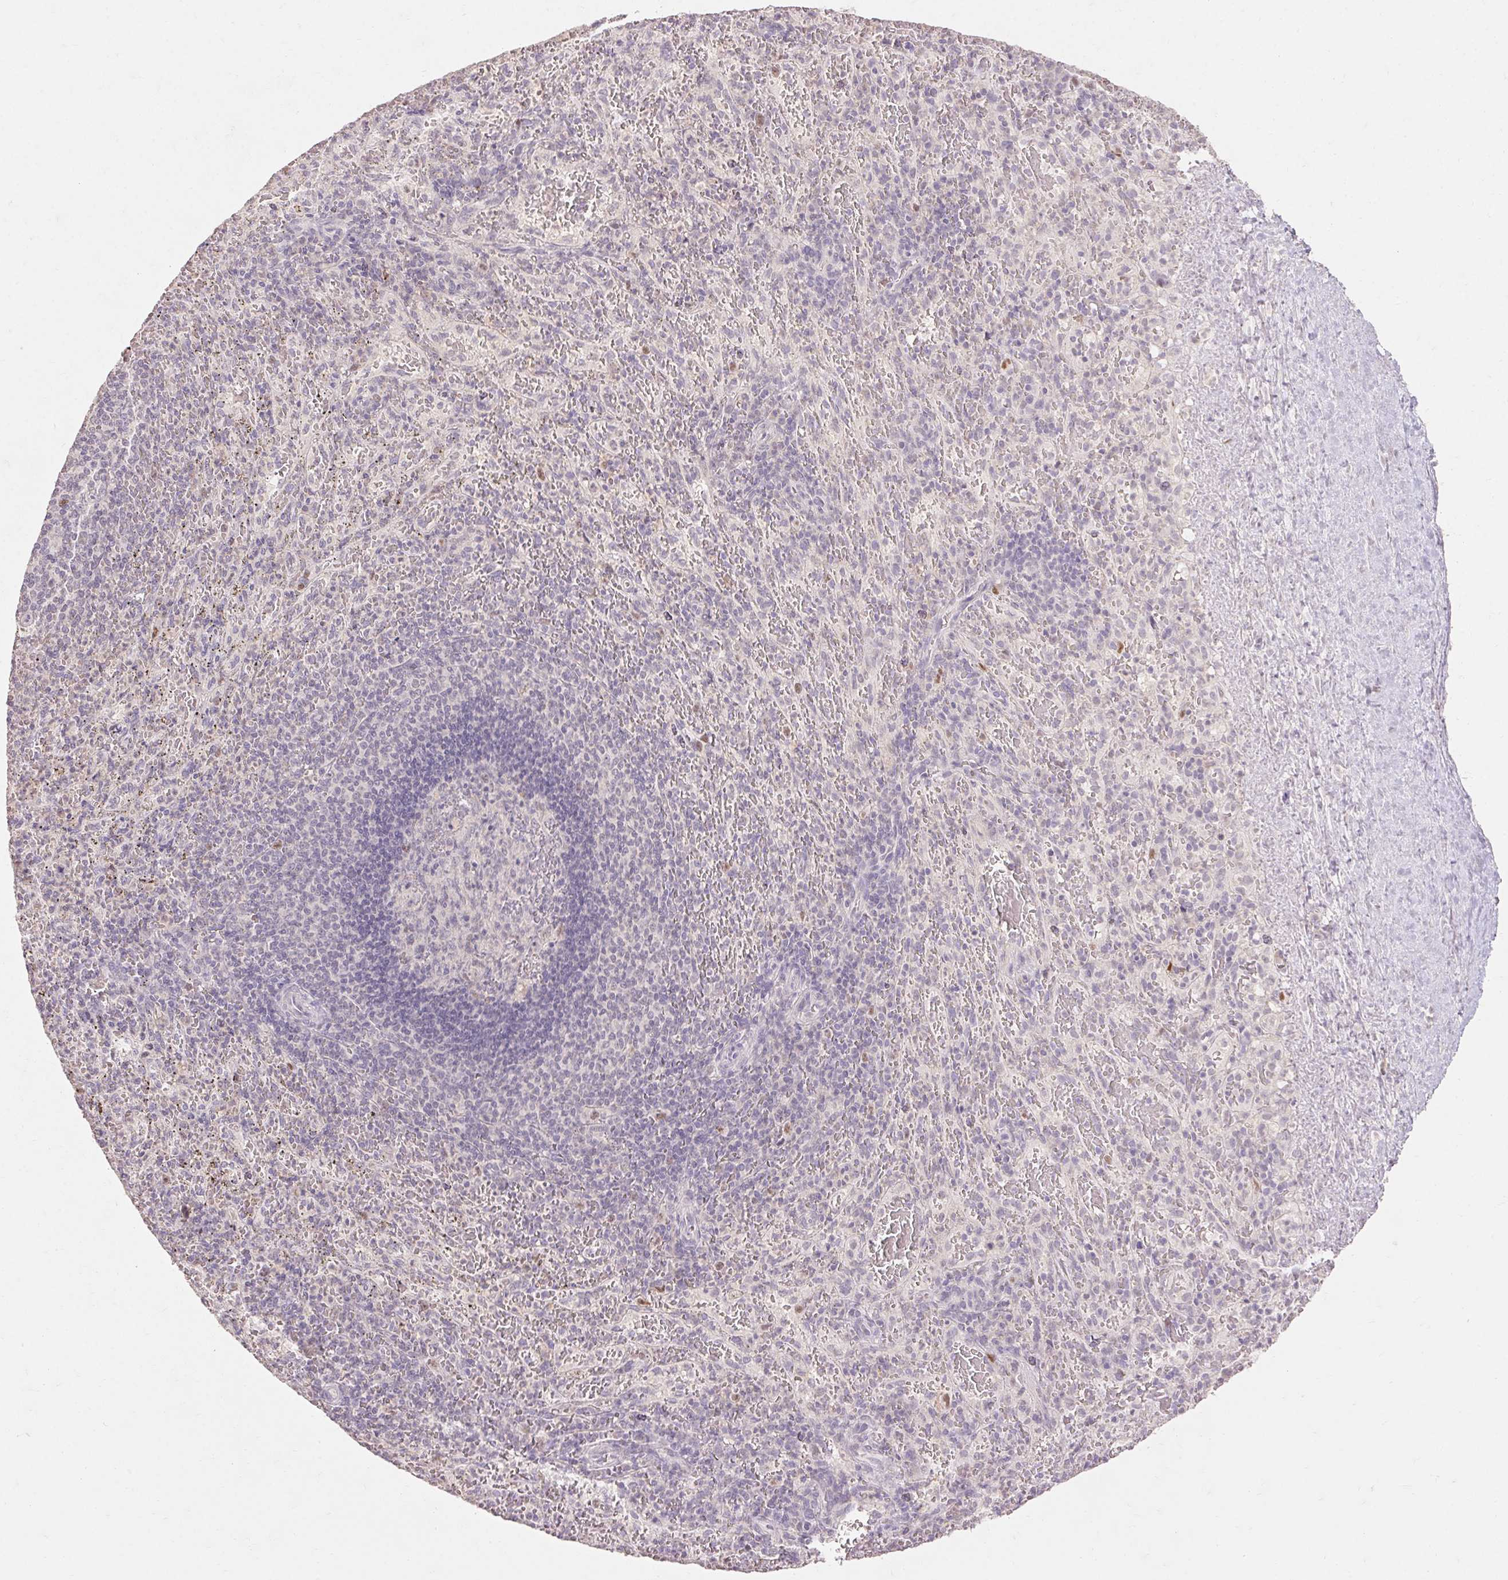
{"staining": {"intensity": "negative", "quantity": "none", "location": "none"}, "tissue": "spleen", "cell_type": "Cells in red pulp", "image_type": "normal", "snomed": [{"axis": "morphology", "description": "Normal tissue, NOS"}, {"axis": "topography", "description": "Spleen"}], "caption": "The immunohistochemistry (IHC) histopathology image has no significant staining in cells in red pulp of spleen.", "gene": "SKP2", "patient": {"sex": "male", "age": 57}}